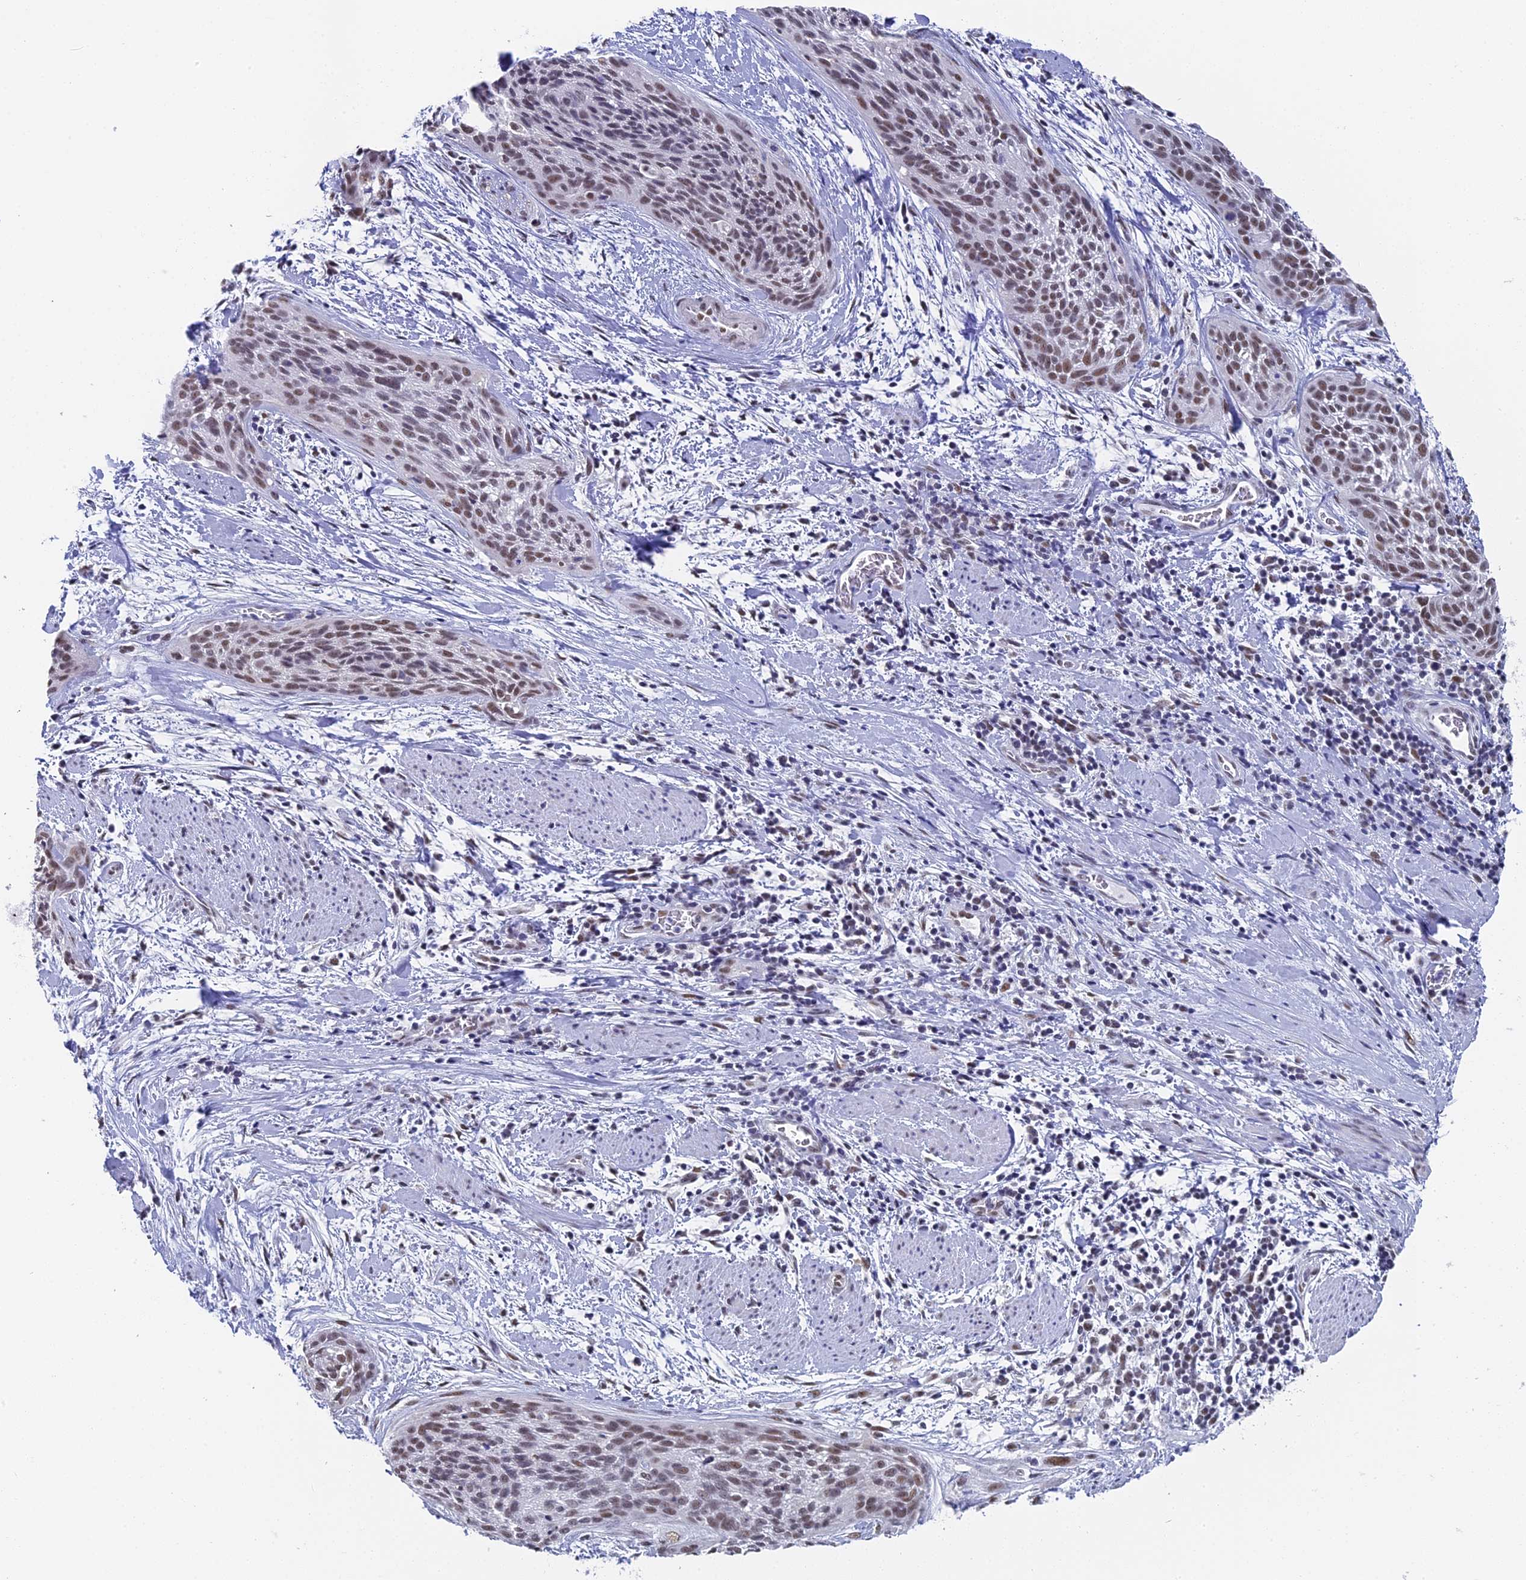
{"staining": {"intensity": "moderate", "quantity": "25%-75%", "location": "nuclear"}, "tissue": "cervical cancer", "cell_type": "Tumor cells", "image_type": "cancer", "snomed": [{"axis": "morphology", "description": "Squamous cell carcinoma, NOS"}, {"axis": "topography", "description": "Cervix"}], "caption": "An image showing moderate nuclear expression in about 25%-75% of tumor cells in cervical cancer (squamous cell carcinoma), as visualized by brown immunohistochemical staining.", "gene": "CD2BP2", "patient": {"sex": "female", "age": 55}}